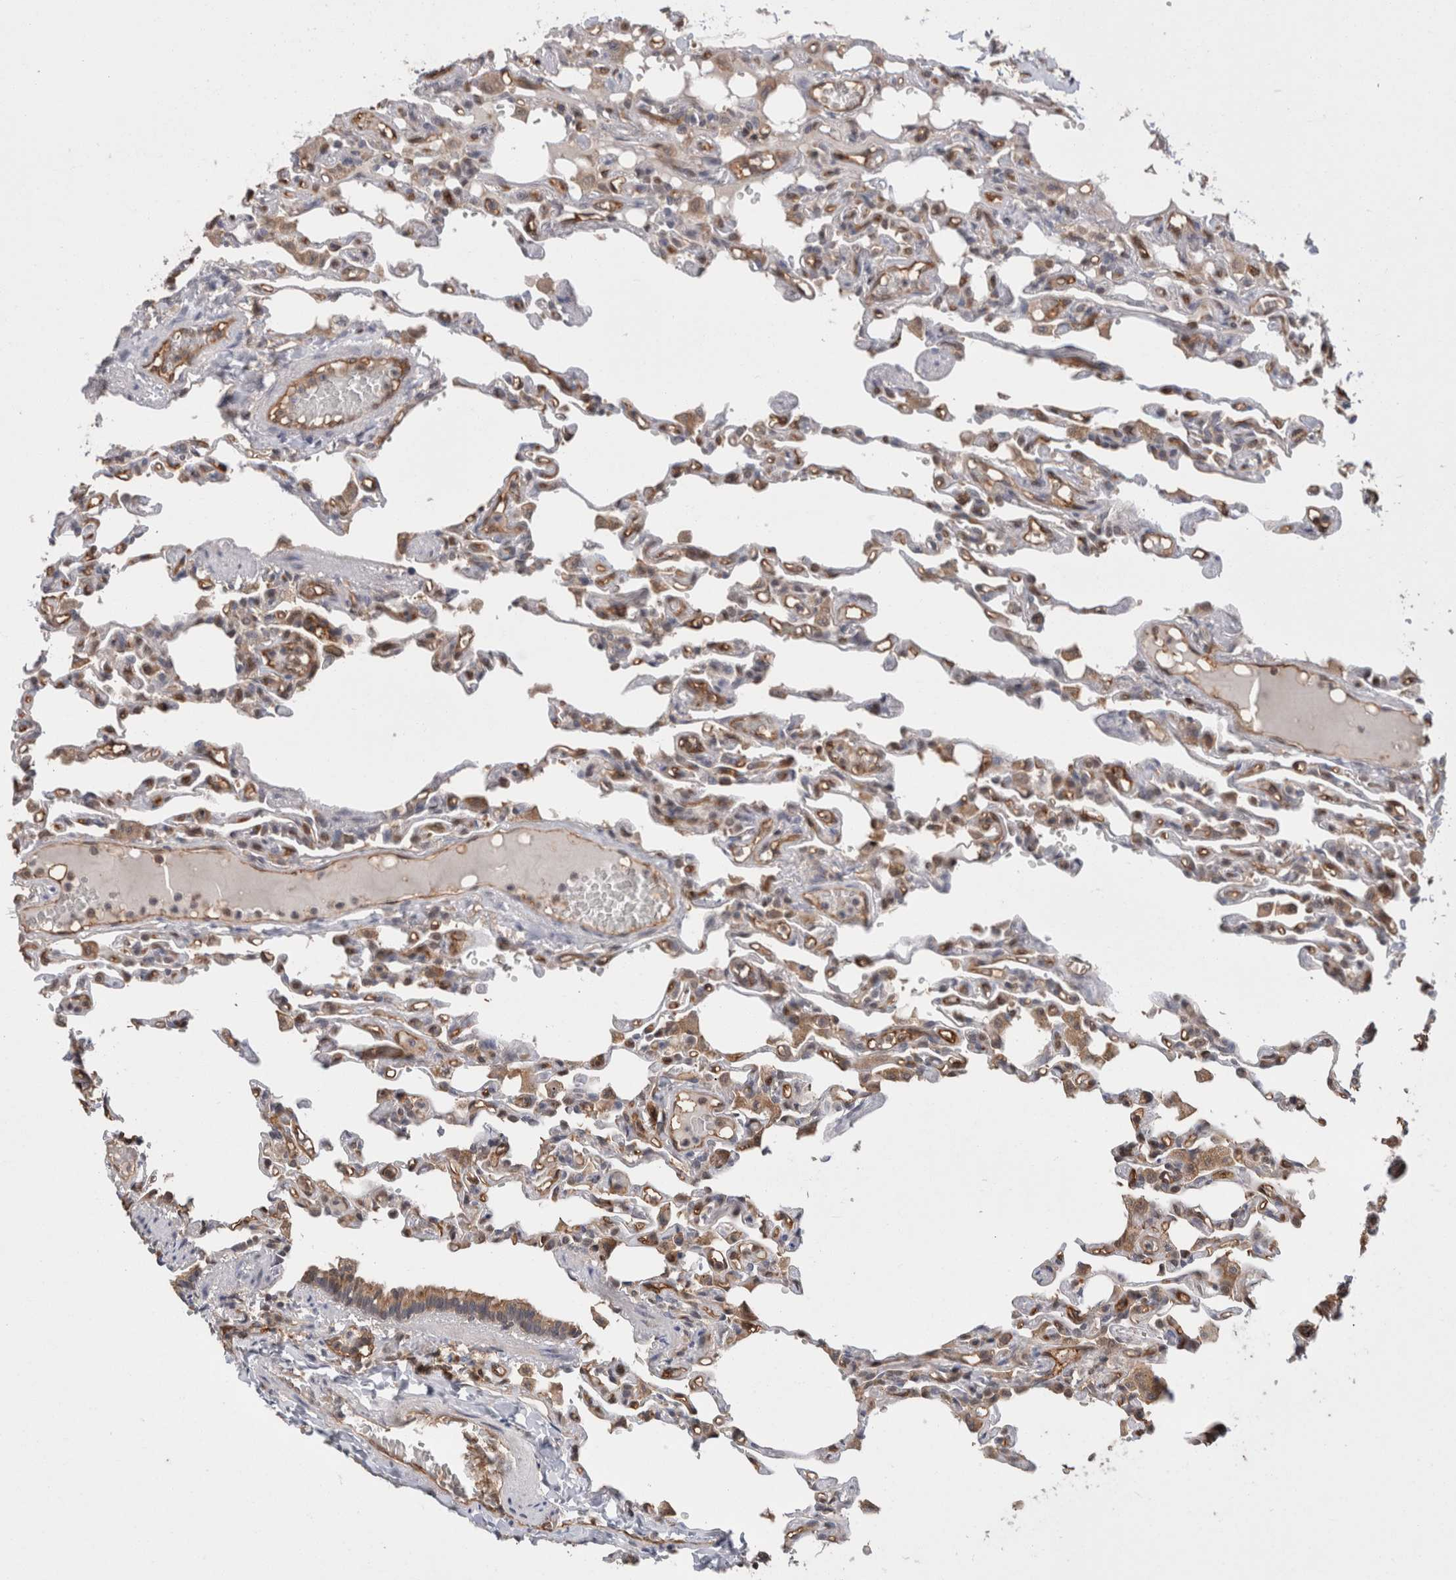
{"staining": {"intensity": "weak", "quantity": ">75%", "location": "cytoplasmic/membranous"}, "tissue": "lung", "cell_type": "Alveolar cells", "image_type": "normal", "snomed": [{"axis": "morphology", "description": "Normal tissue, NOS"}, {"axis": "topography", "description": "Lung"}], "caption": "Approximately >75% of alveolar cells in unremarkable lung exhibit weak cytoplasmic/membranous protein staining as visualized by brown immunohistochemical staining.", "gene": "PFDN4", "patient": {"sex": "male", "age": 21}}